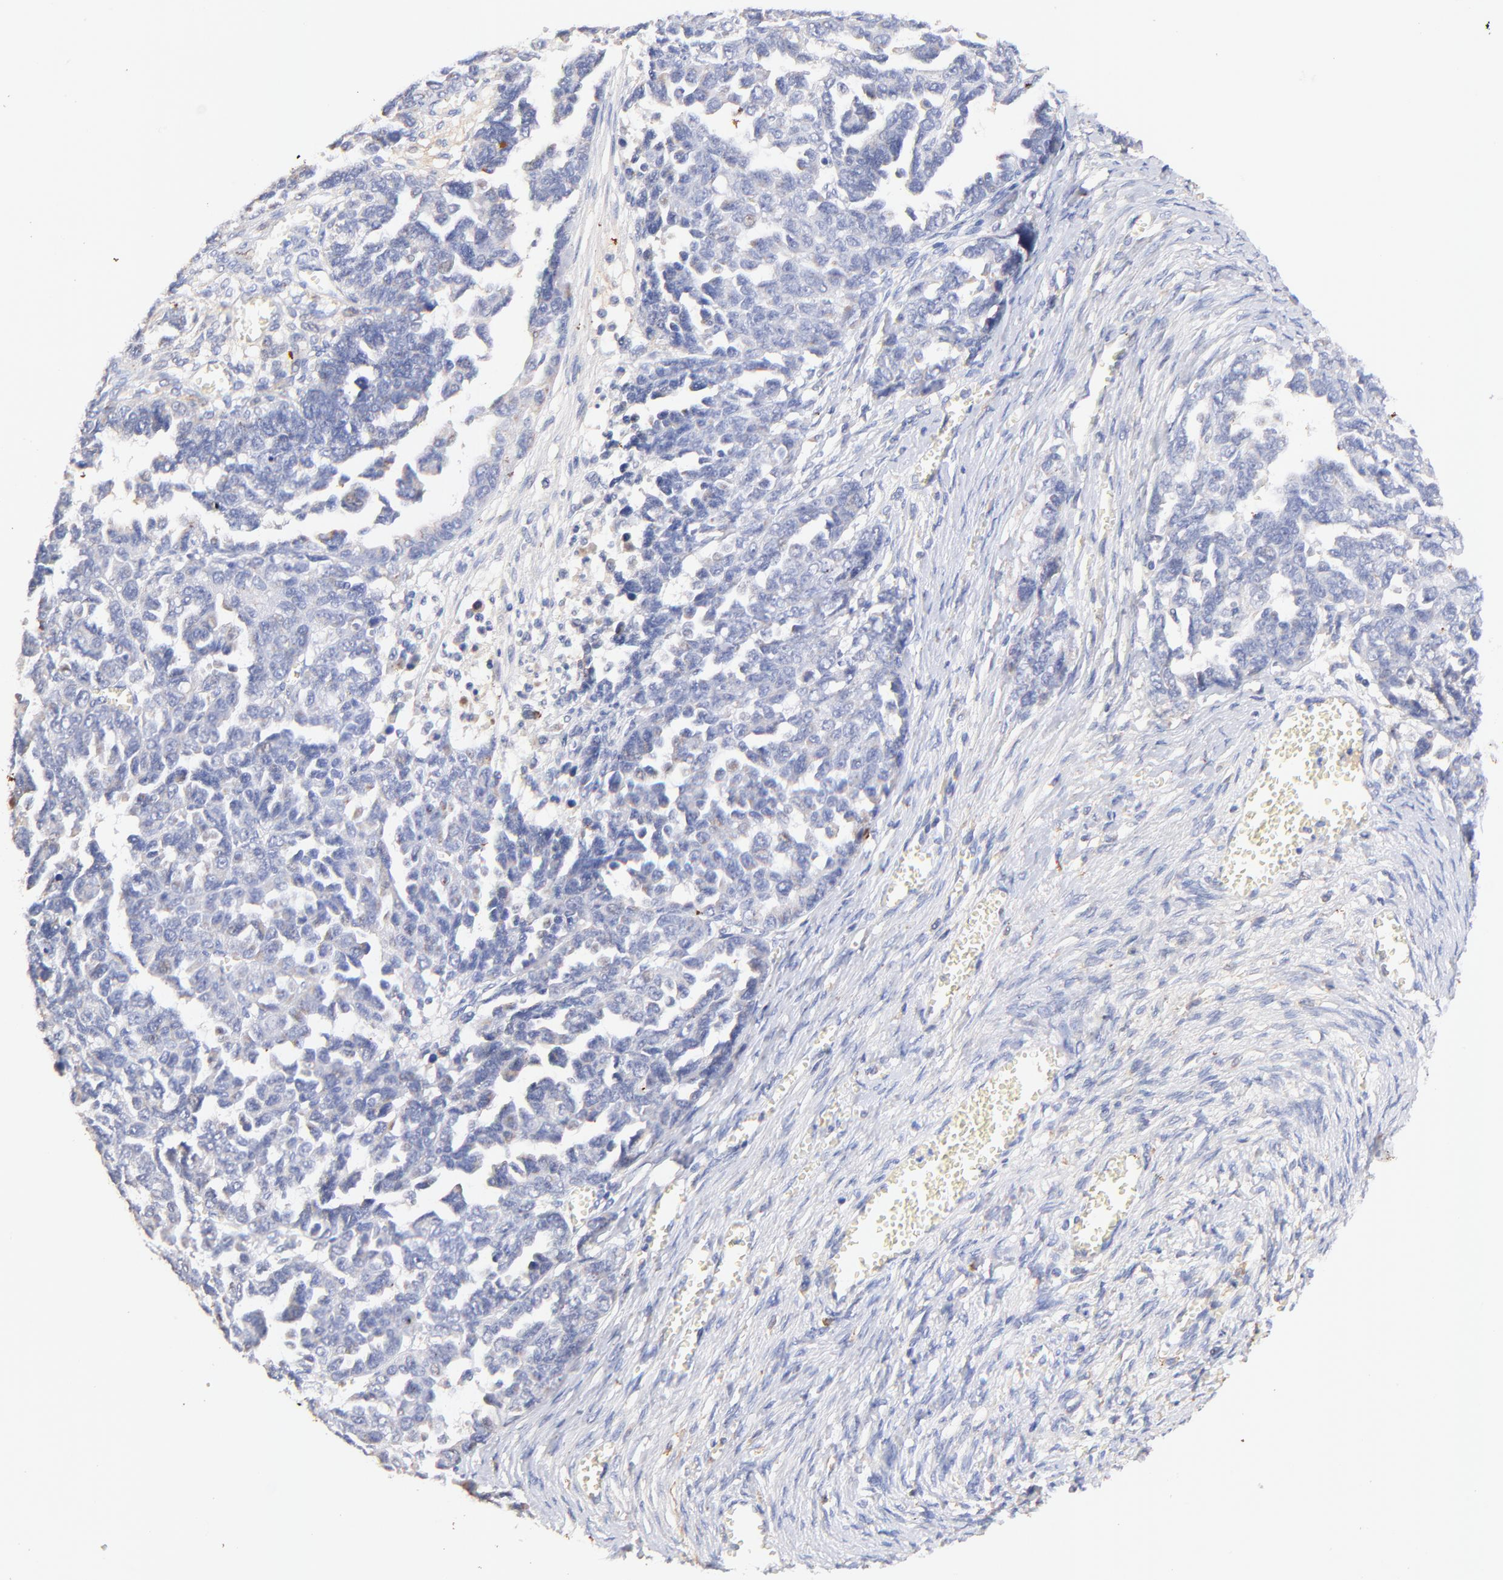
{"staining": {"intensity": "negative", "quantity": "none", "location": "none"}, "tissue": "ovarian cancer", "cell_type": "Tumor cells", "image_type": "cancer", "snomed": [{"axis": "morphology", "description": "Cystadenocarcinoma, serous, NOS"}, {"axis": "topography", "description": "Ovary"}], "caption": "Immunohistochemistry (IHC) image of neoplastic tissue: serous cystadenocarcinoma (ovarian) stained with DAB reveals no significant protein staining in tumor cells.", "gene": "IGLV7-43", "patient": {"sex": "female", "age": 69}}